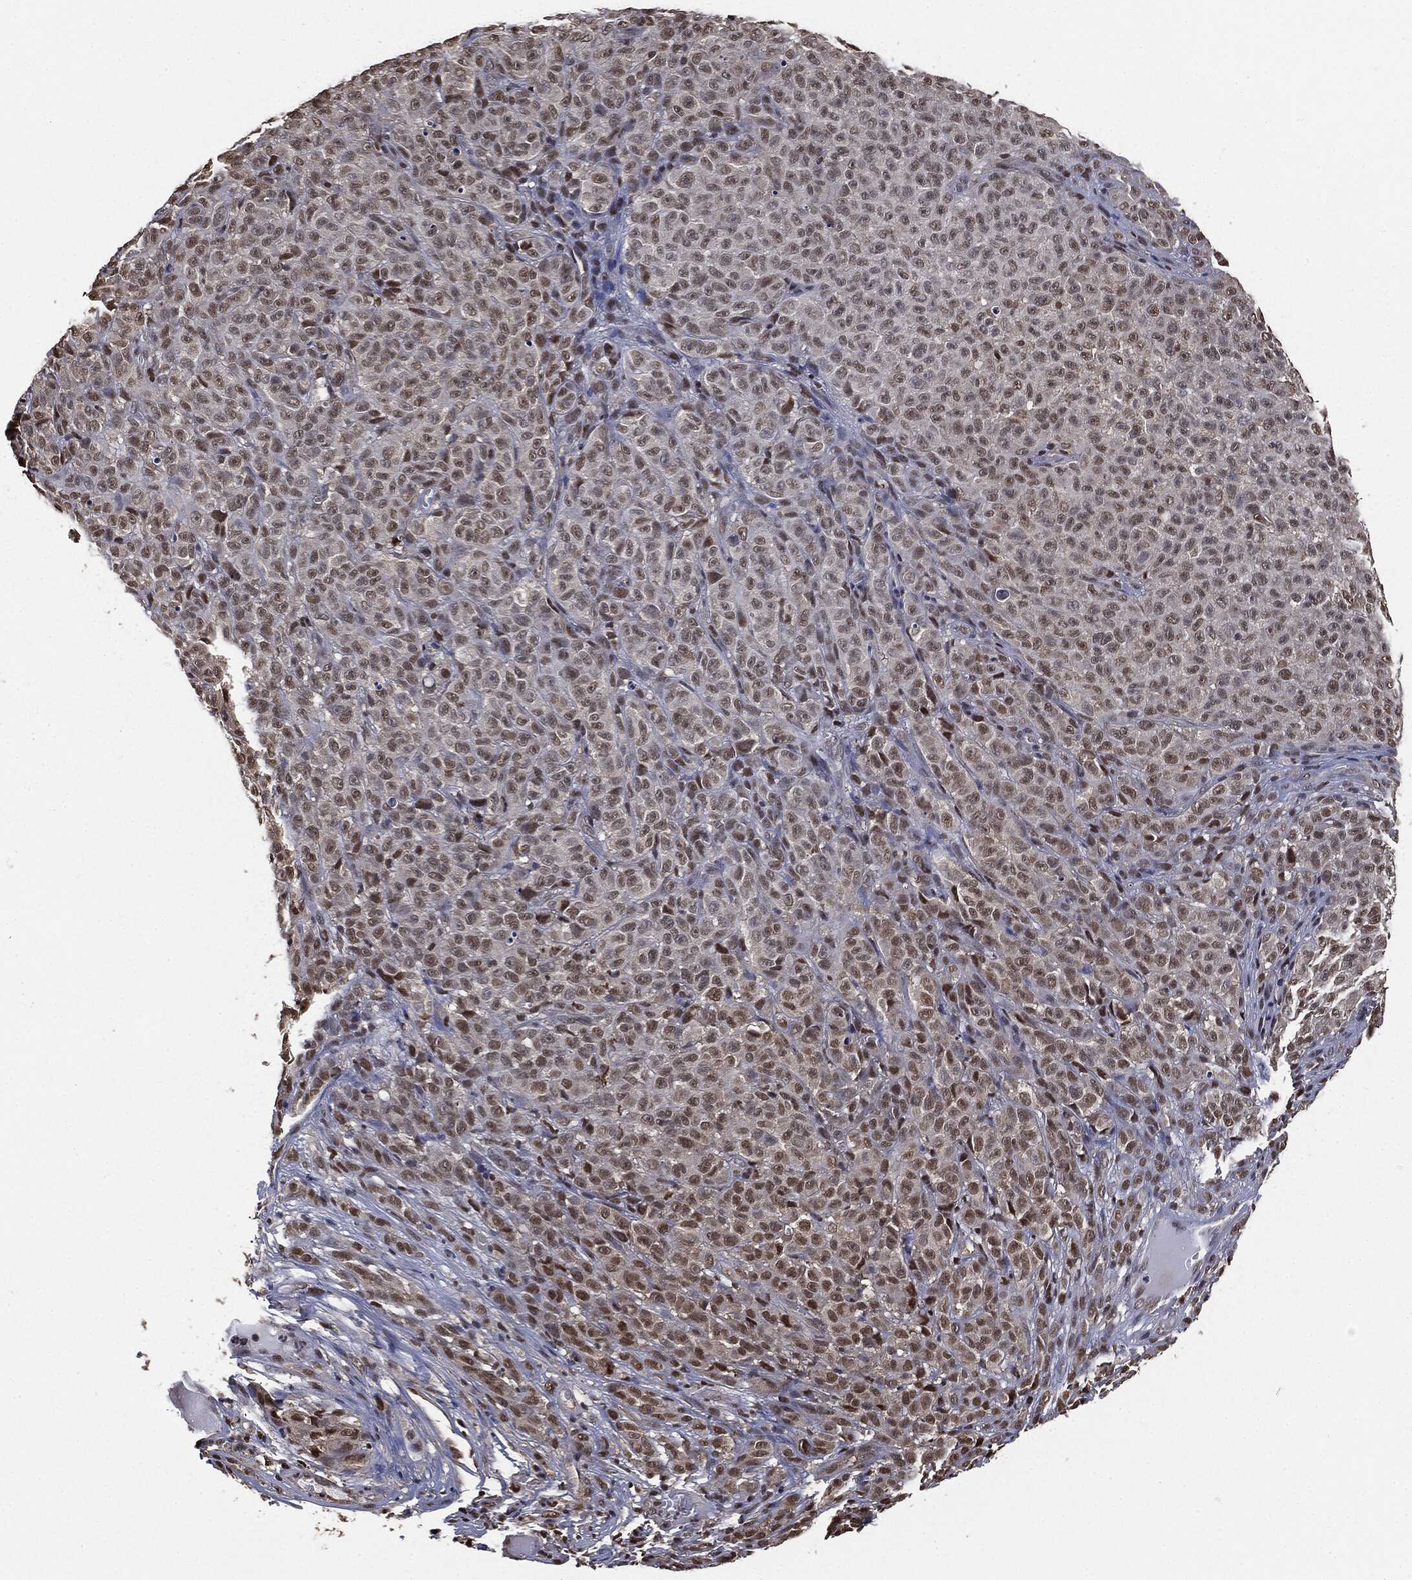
{"staining": {"intensity": "moderate", "quantity": "<25%", "location": "nuclear"}, "tissue": "melanoma", "cell_type": "Tumor cells", "image_type": "cancer", "snomed": [{"axis": "morphology", "description": "Malignant melanoma, NOS"}, {"axis": "topography", "description": "Skin"}], "caption": "A low amount of moderate nuclear staining is appreciated in about <25% of tumor cells in melanoma tissue.", "gene": "SHLD2", "patient": {"sex": "female", "age": 82}}